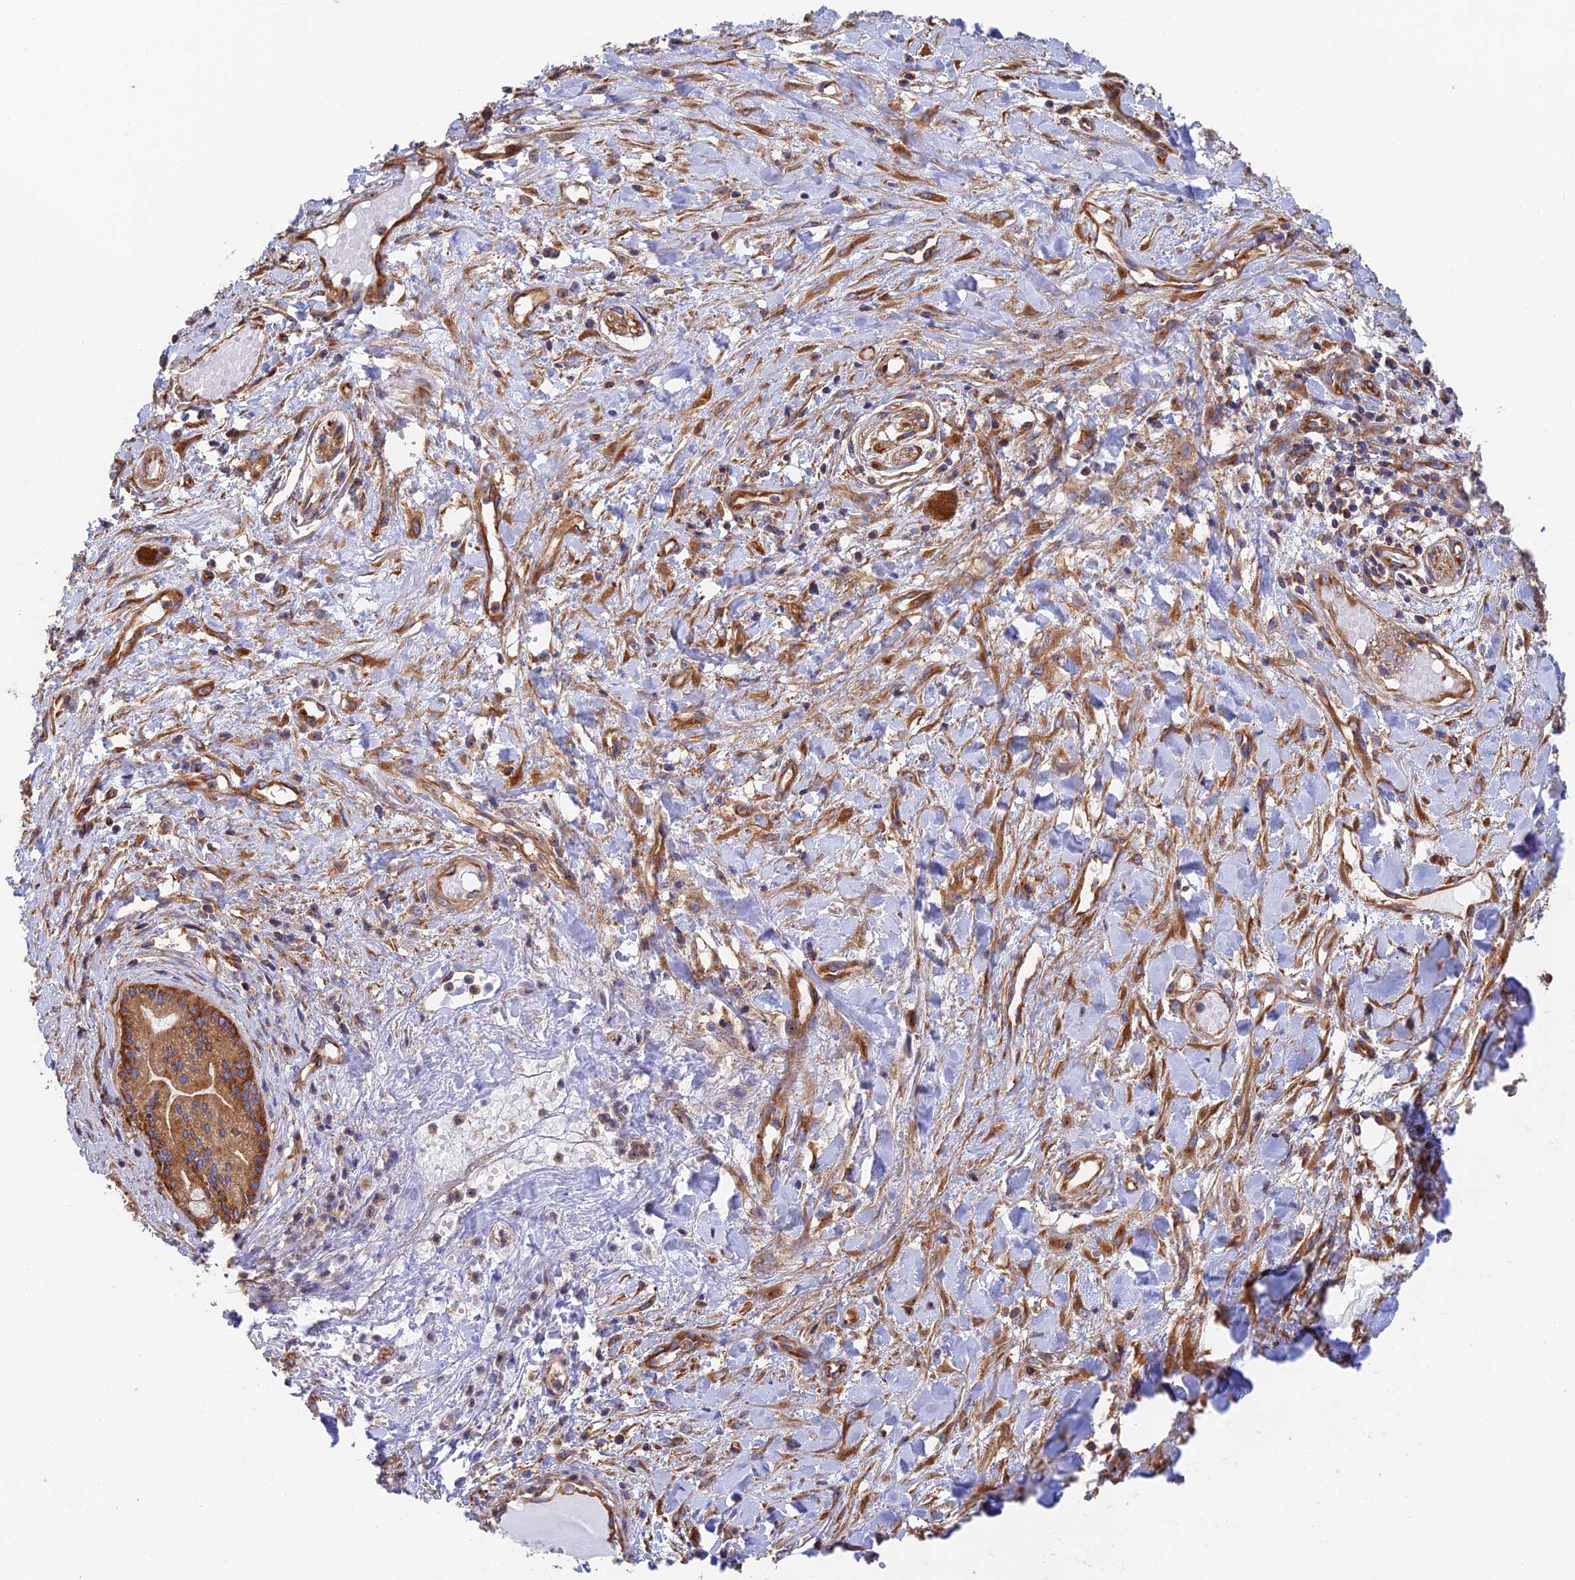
{"staining": {"intensity": "moderate", "quantity": ">75%", "location": "cytoplasmic/membranous"}, "tissue": "pancreatic cancer", "cell_type": "Tumor cells", "image_type": "cancer", "snomed": [{"axis": "morphology", "description": "Adenocarcinoma, NOS"}, {"axis": "topography", "description": "Pancreas"}], "caption": "An image showing moderate cytoplasmic/membranous expression in about >75% of tumor cells in adenocarcinoma (pancreatic), as visualized by brown immunohistochemical staining.", "gene": "DCTN2", "patient": {"sex": "female", "age": 50}}